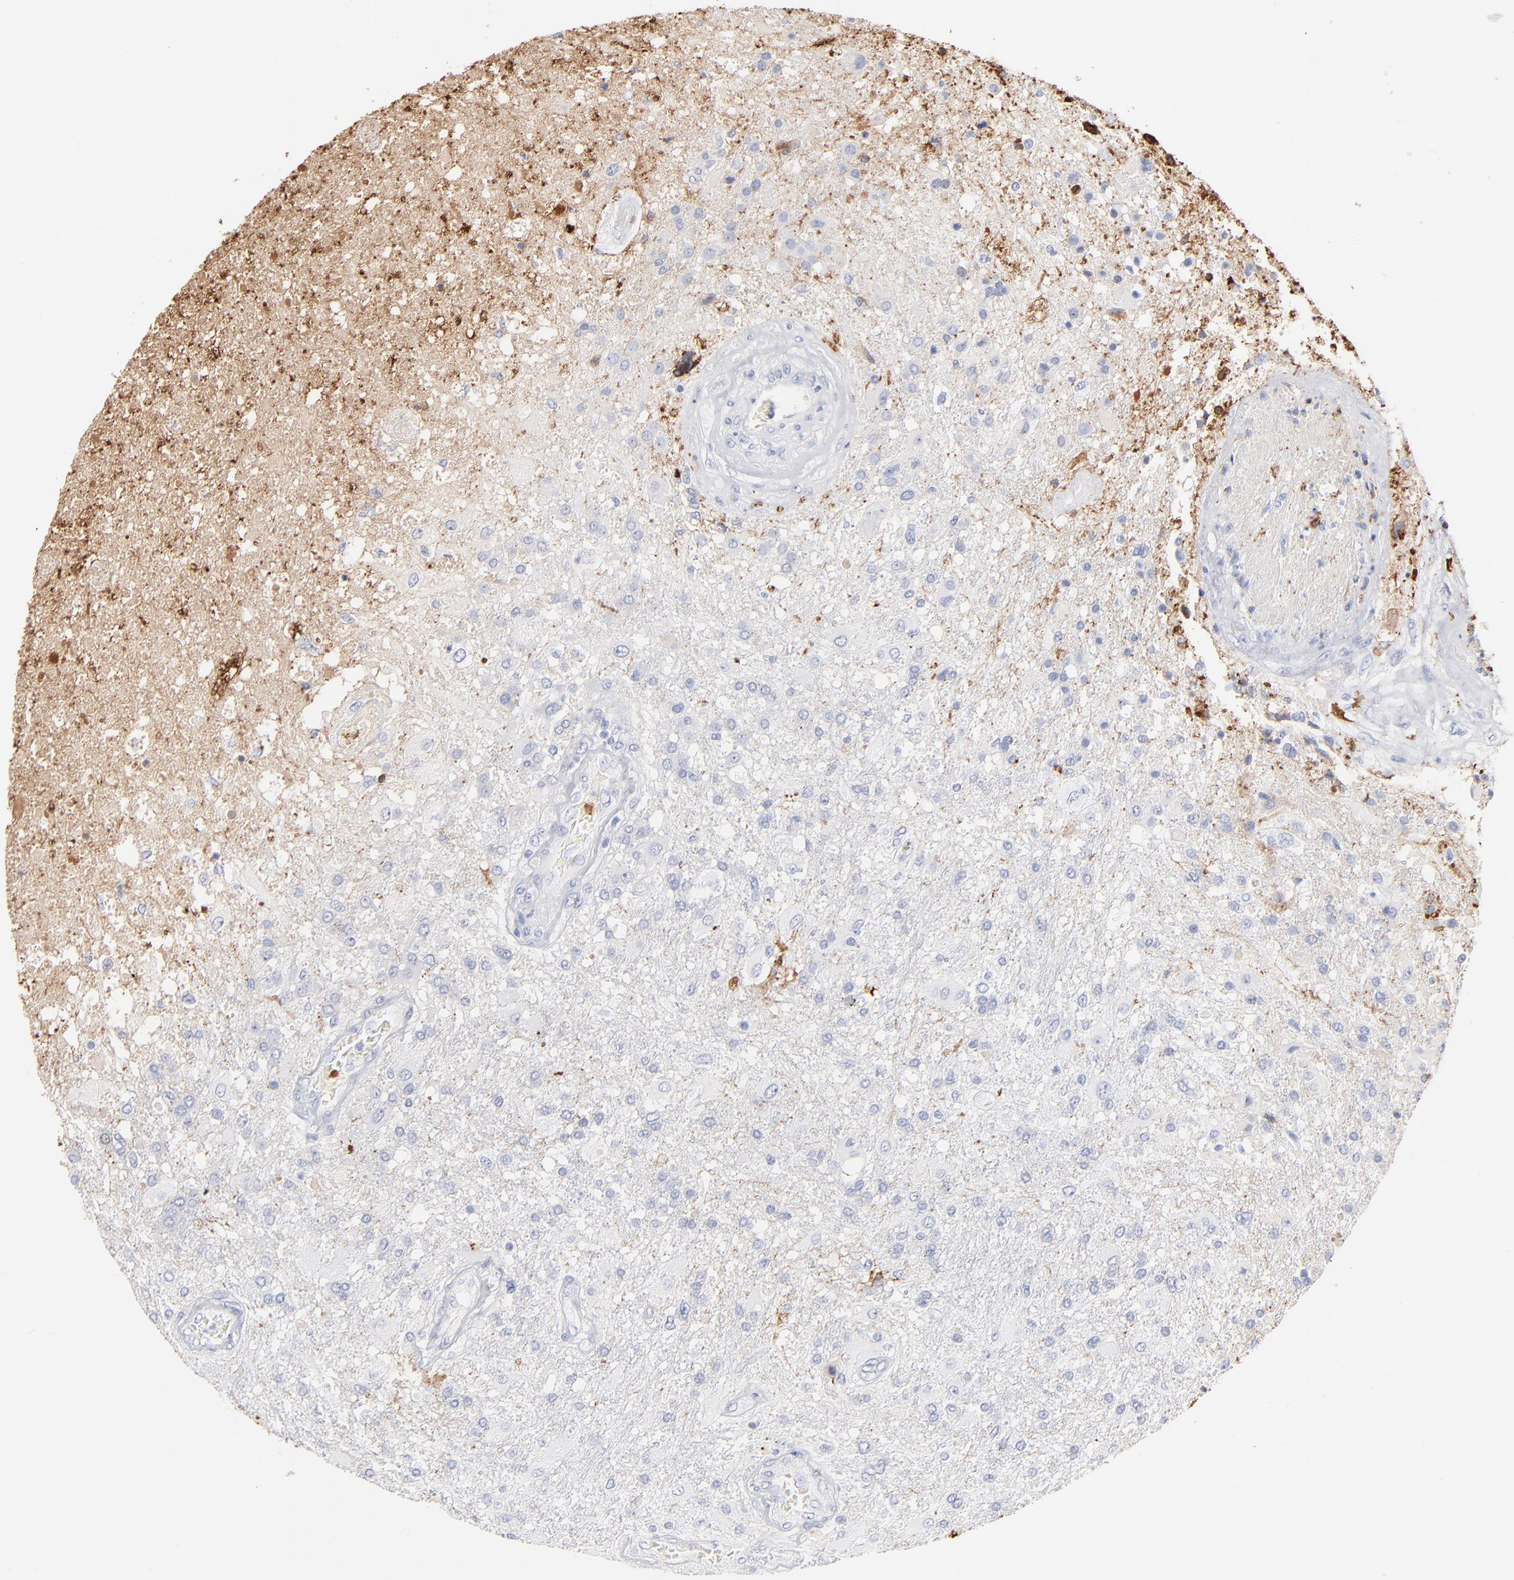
{"staining": {"intensity": "negative", "quantity": "none", "location": "none"}, "tissue": "glioma", "cell_type": "Tumor cells", "image_type": "cancer", "snomed": [{"axis": "morphology", "description": "Glioma, malignant, High grade"}, {"axis": "topography", "description": "Cerebral cortex"}], "caption": "IHC histopathology image of human glioma stained for a protein (brown), which demonstrates no staining in tumor cells.", "gene": "APOH", "patient": {"sex": "male", "age": 79}}